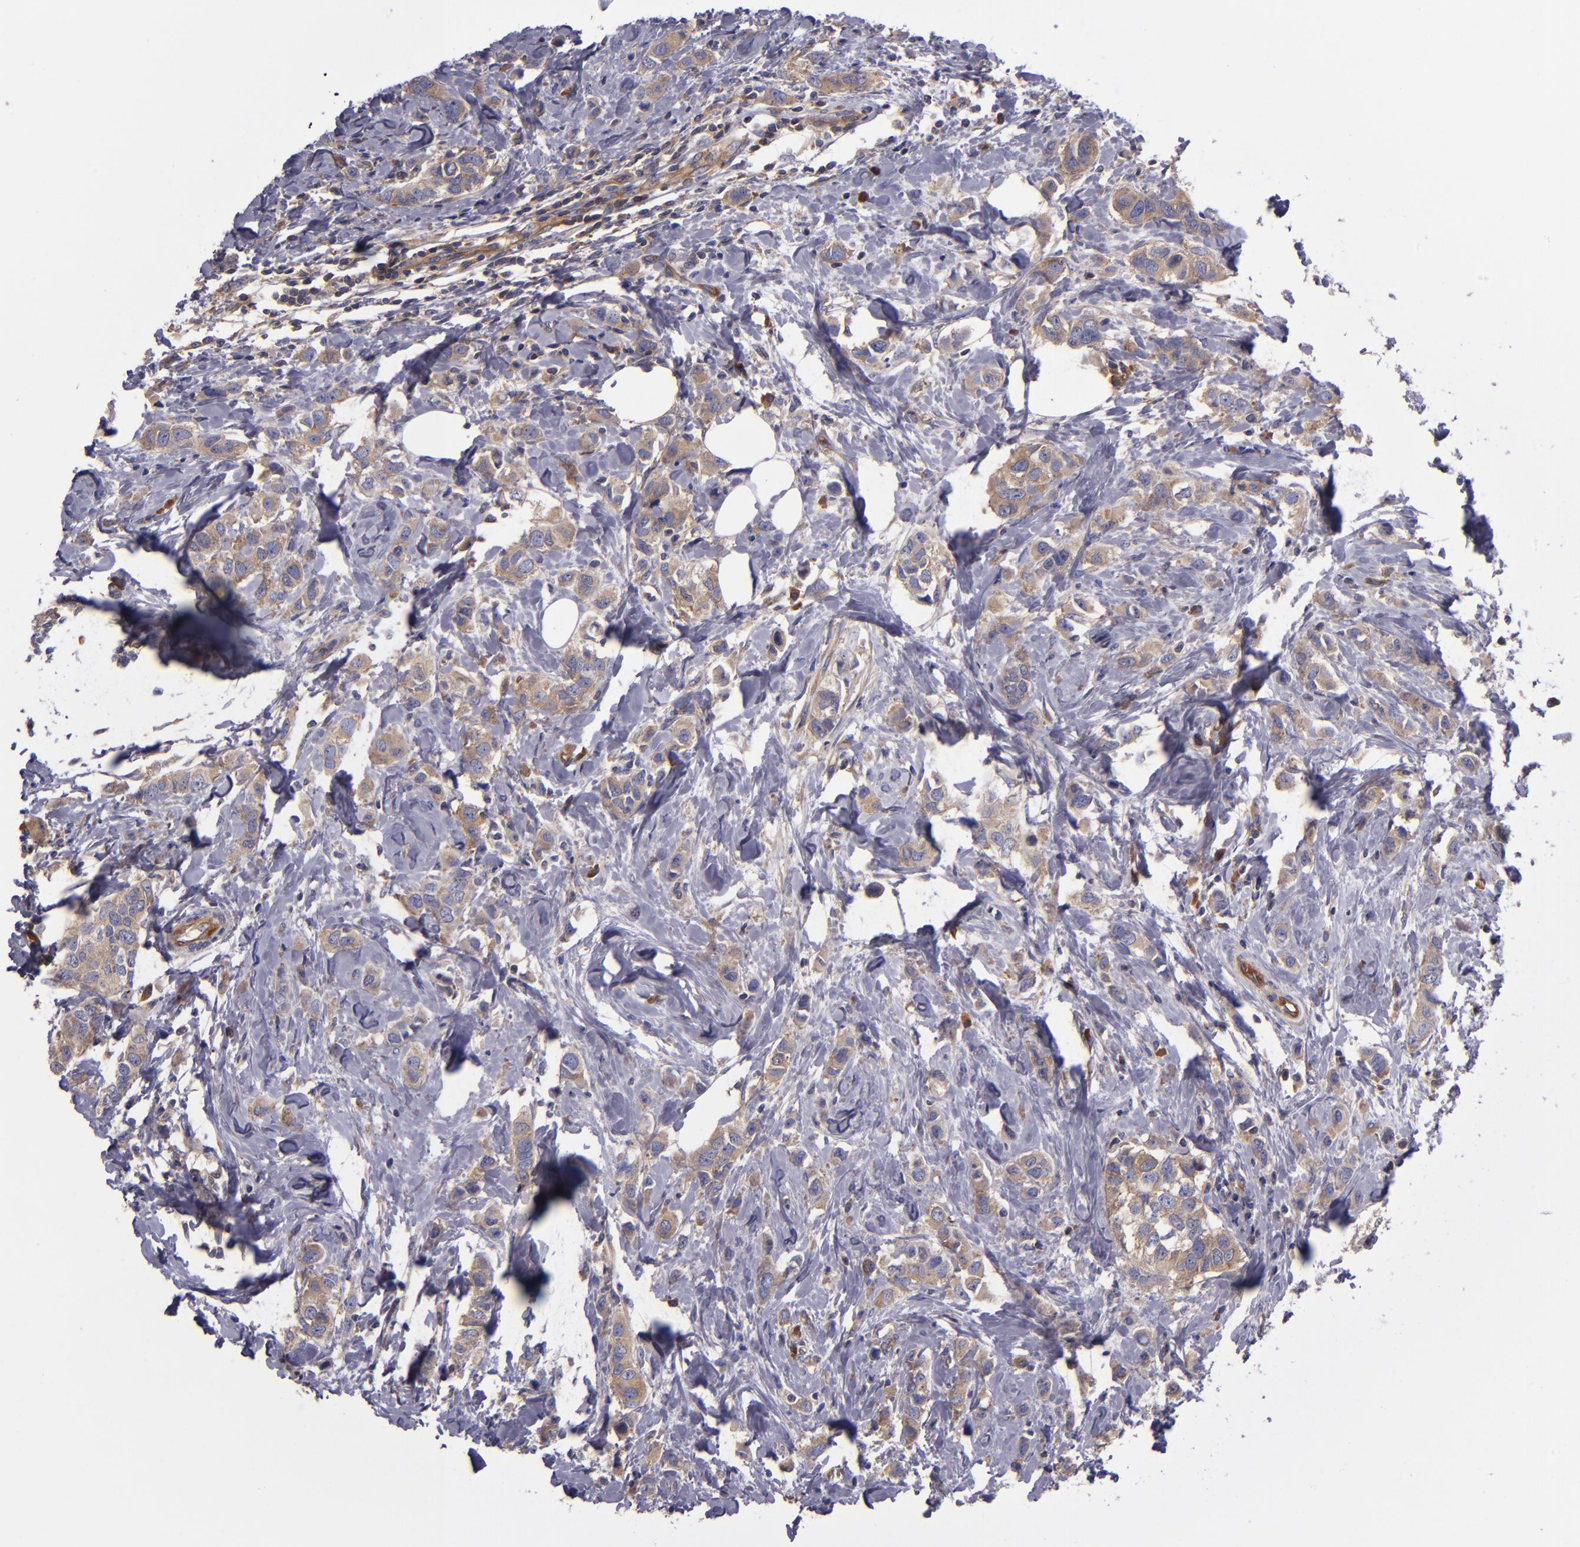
{"staining": {"intensity": "weak", "quantity": ">75%", "location": "cytoplasmic/membranous"}, "tissue": "breast cancer", "cell_type": "Tumor cells", "image_type": "cancer", "snomed": [{"axis": "morphology", "description": "Normal tissue, NOS"}, {"axis": "morphology", "description": "Duct carcinoma"}, {"axis": "topography", "description": "Breast"}], "caption": "Protein staining of breast cancer (infiltrating ductal carcinoma) tissue demonstrates weak cytoplasmic/membranous expression in approximately >75% of tumor cells. (DAB (3,3'-diaminobenzidine) IHC with brightfield microscopy, high magnification).", "gene": "CARS1", "patient": {"sex": "female", "age": 50}}